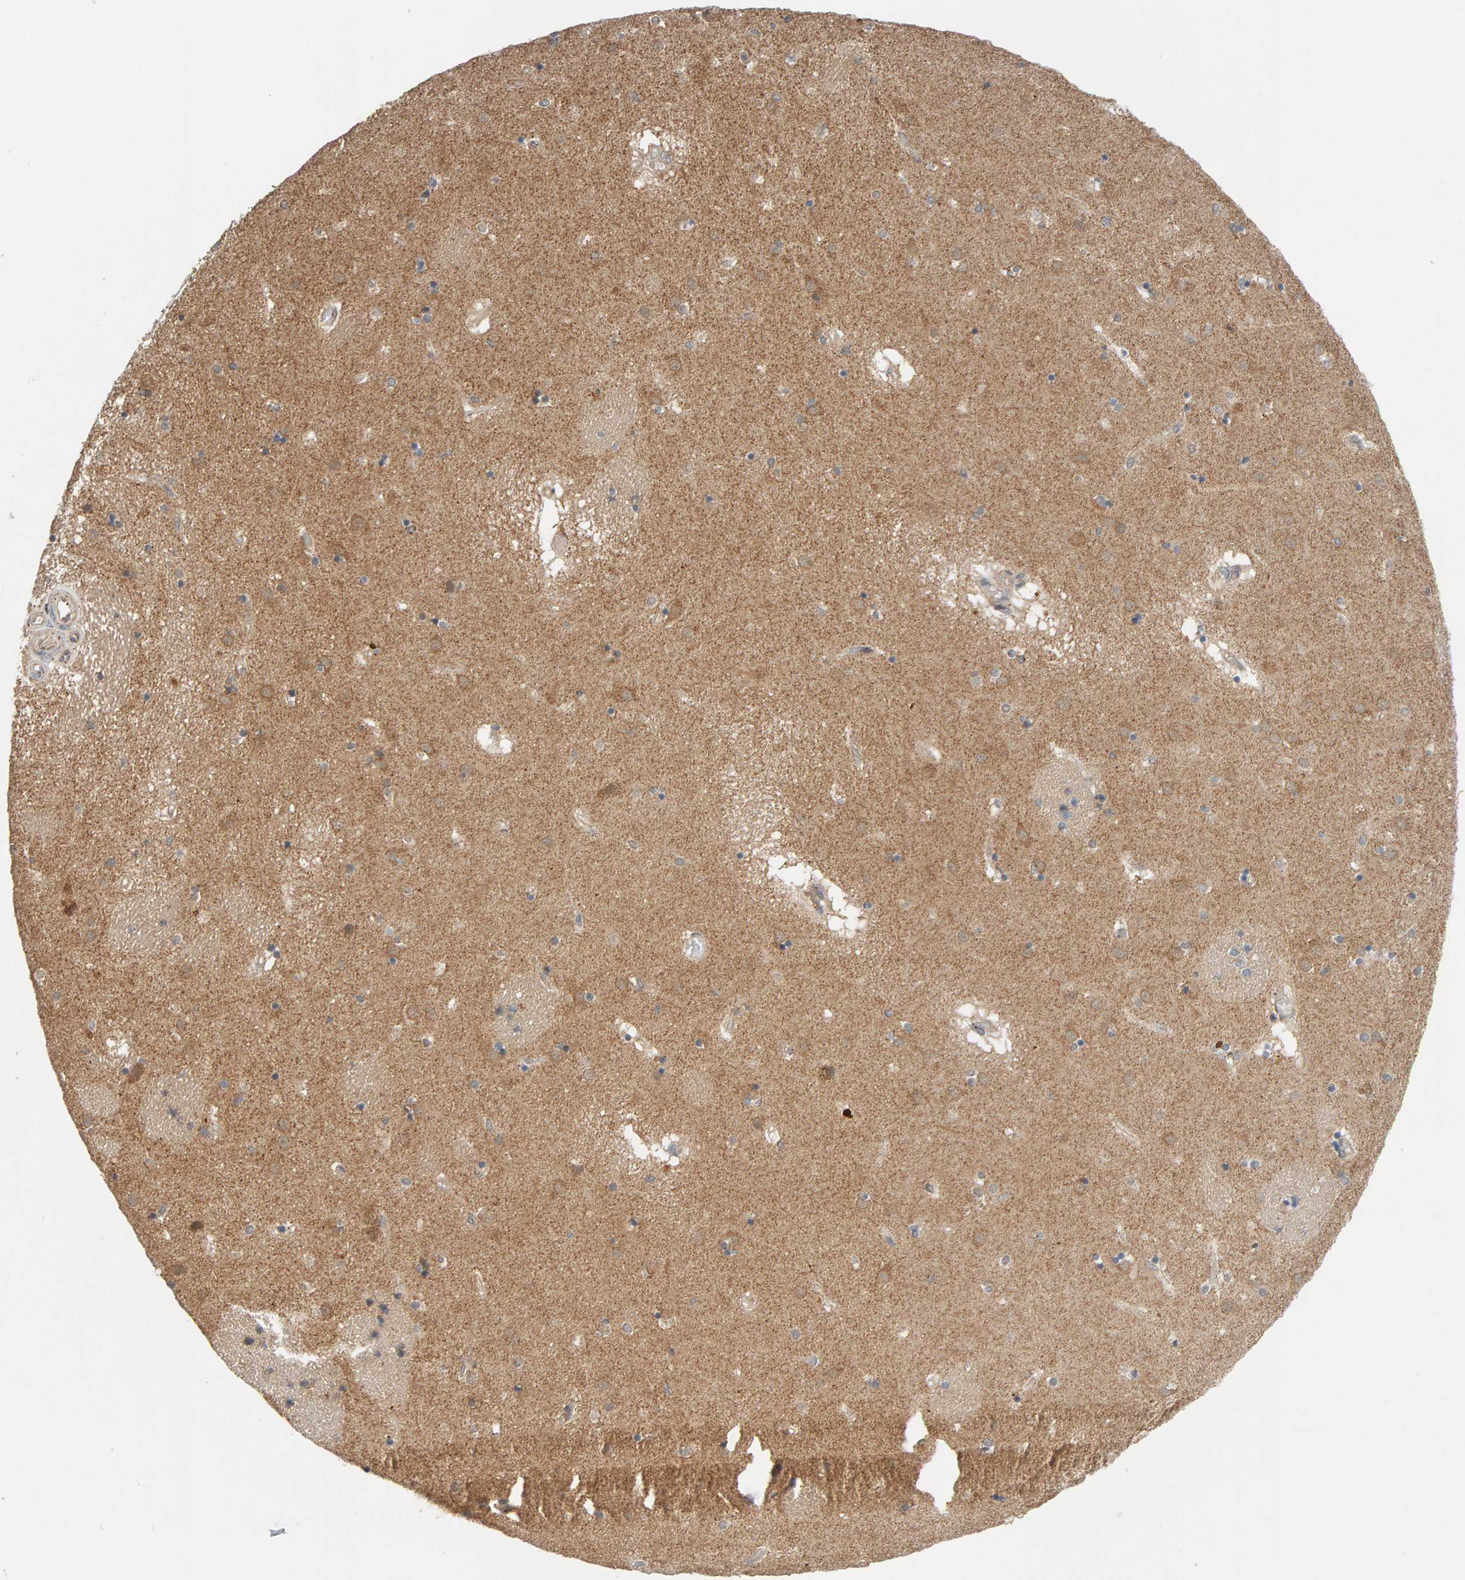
{"staining": {"intensity": "weak", "quantity": "<25%", "location": "cytoplasmic/membranous"}, "tissue": "caudate", "cell_type": "Glial cells", "image_type": "normal", "snomed": [{"axis": "morphology", "description": "Normal tissue, NOS"}, {"axis": "topography", "description": "Lateral ventricle wall"}], "caption": "An IHC image of benign caudate is shown. There is no staining in glial cells of caudate.", "gene": "DNAJC7", "patient": {"sex": "male", "age": 70}}